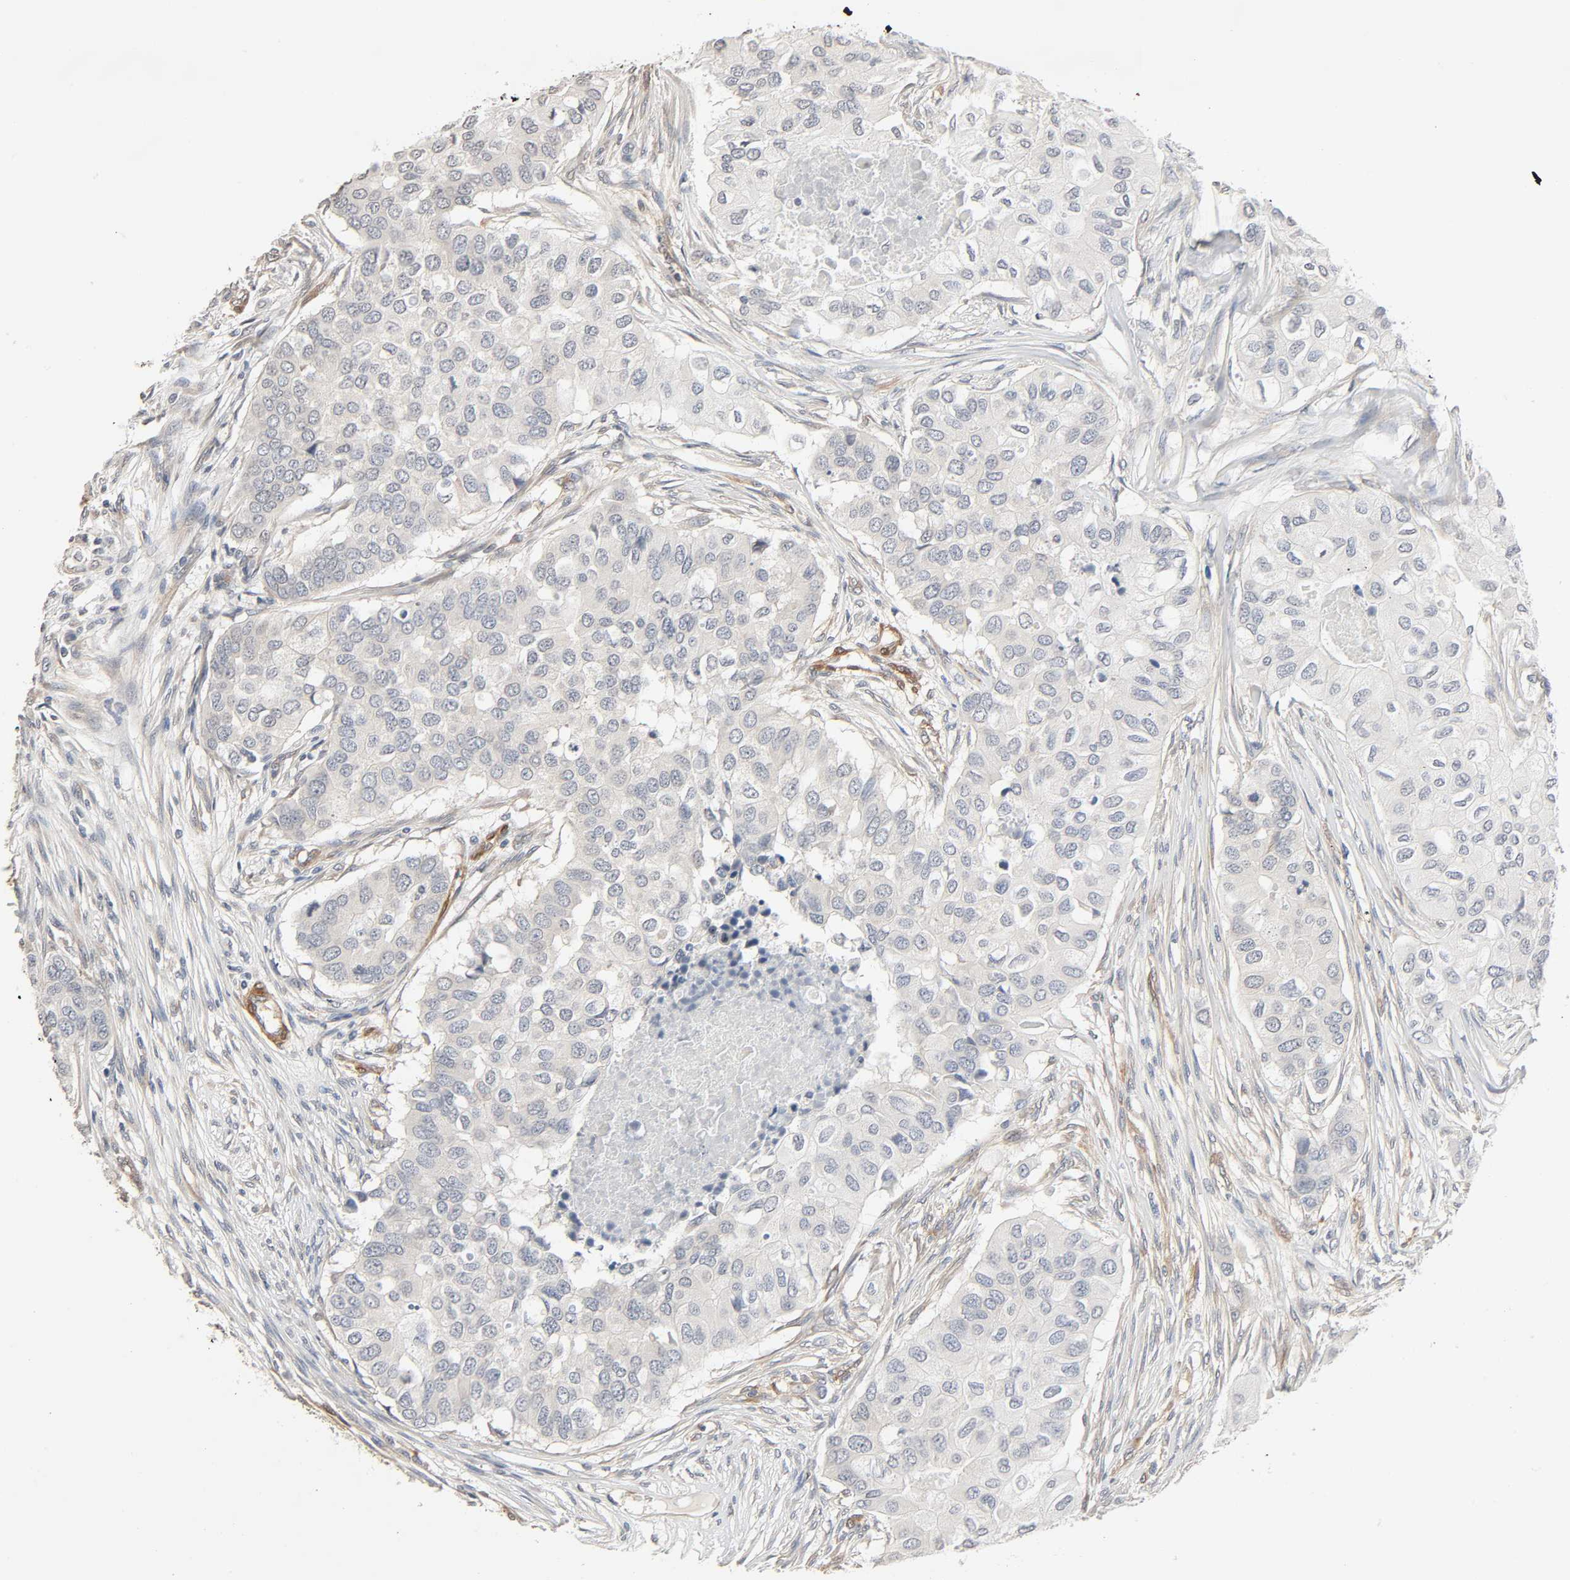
{"staining": {"intensity": "negative", "quantity": "none", "location": "none"}, "tissue": "breast cancer", "cell_type": "Tumor cells", "image_type": "cancer", "snomed": [{"axis": "morphology", "description": "Normal tissue, NOS"}, {"axis": "morphology", "description": "Duct carcinoma"}, {"axis": "topography", "description": "Breast"}], "caption": "The micrograph reveals no significant expression in tumor cells of breast cancer (invasive ductal carcinoma).", "gene": "PTK2", "patient": {"sex": "female", "age": 49}}